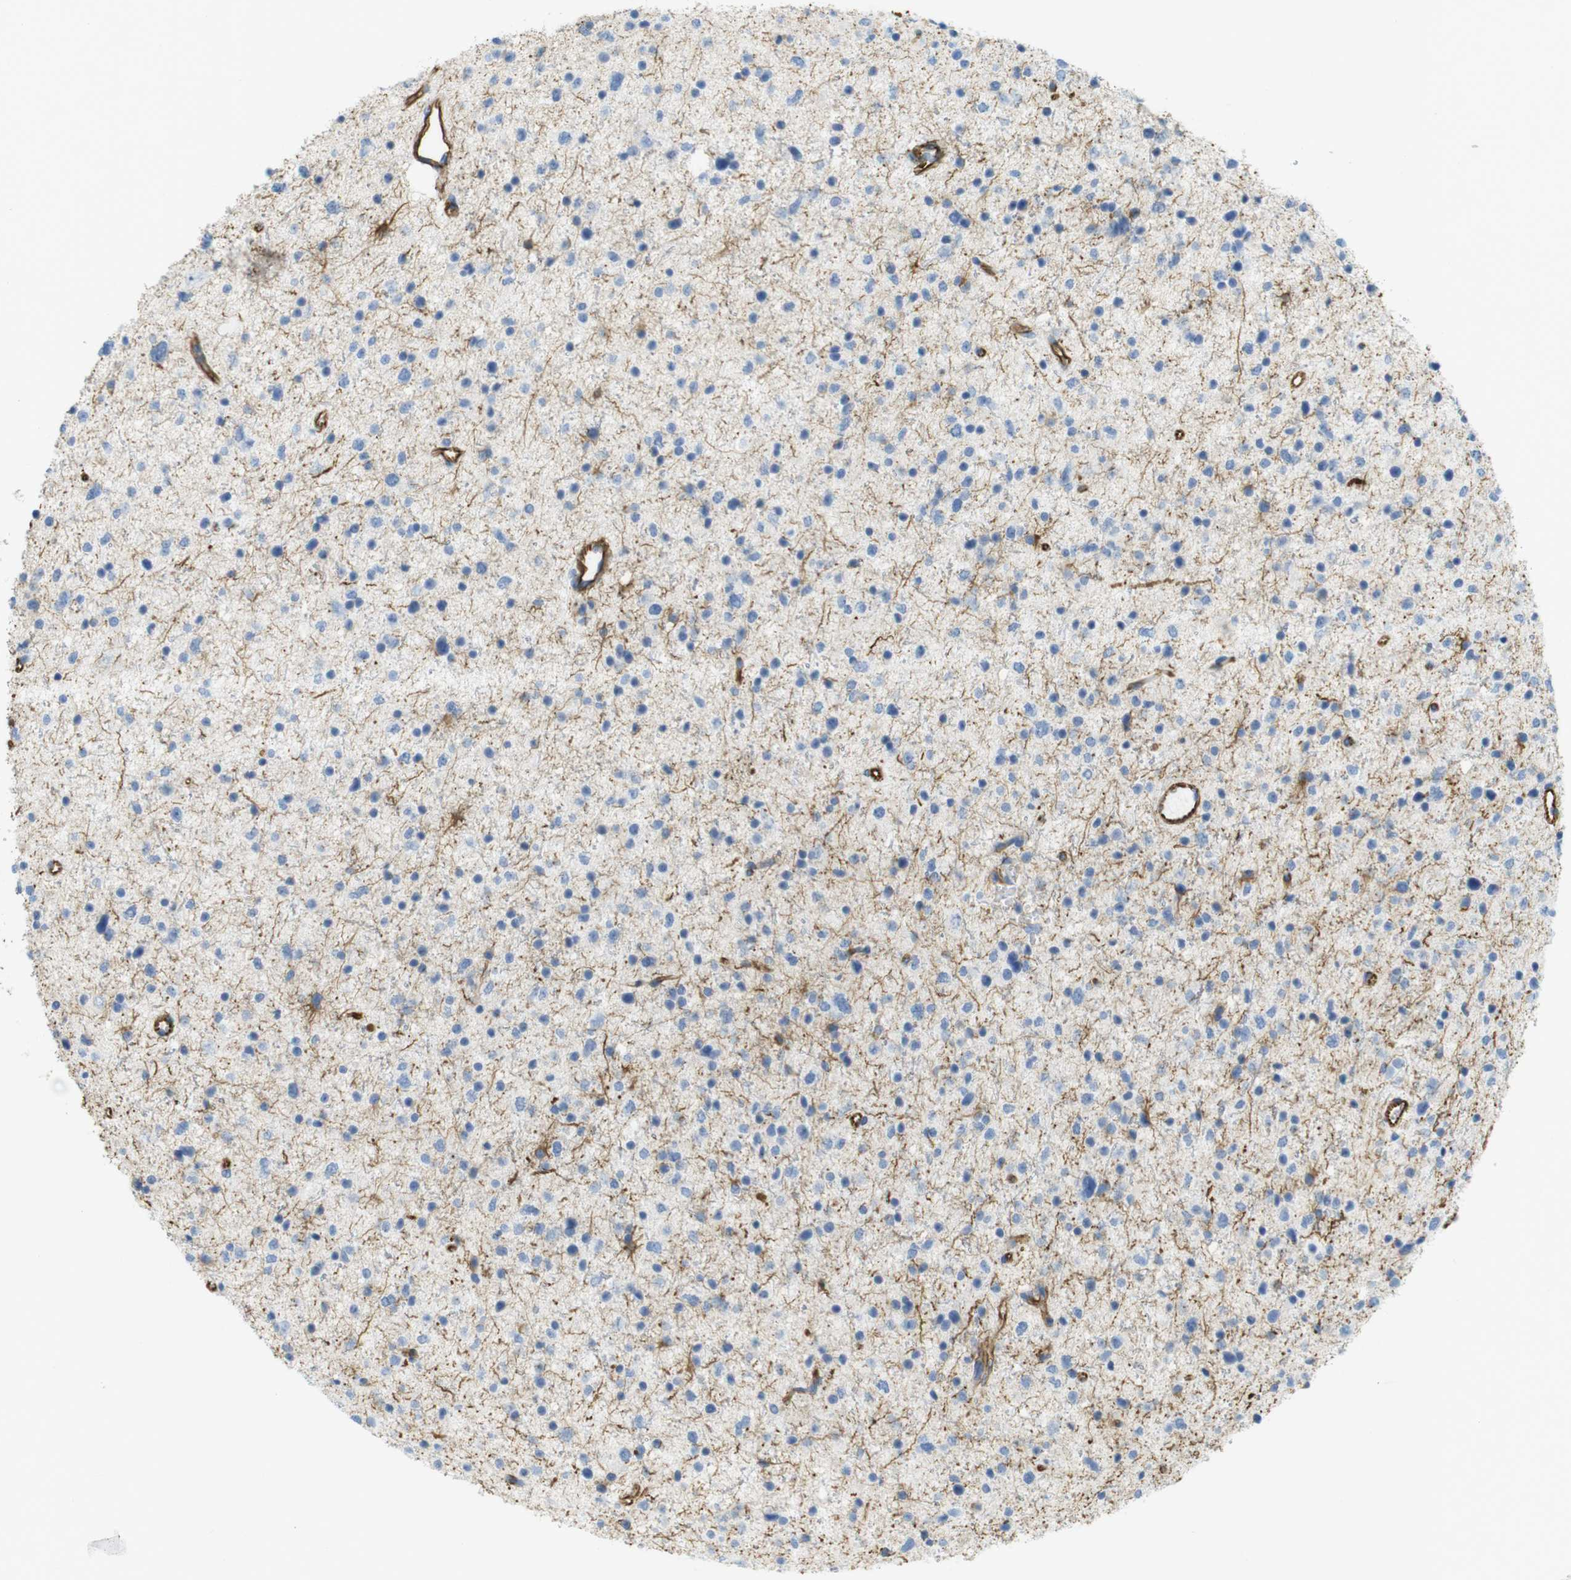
{"staining": {"intensity": "negative", "quantity": "none", "location": "none"}, "tissue": "glioma", "cell_type": "Tumor cells", "image_type": "cancer", "snomed": [{"axis": "morphology", "description": "Glioma, malignant, Low grade"}, {"axis": "topography", "description": "Brain"}], "caption": "The immunohistochemistry (IHC) image has no significant expression in tumor cells of glioma tissue. The staining was performed using DAB (3,3'-diaminobenzidine) to visualize the protein expression in brown, while the nuclei were stained in blue with hematoxylin (Magnification: 20x).", "gene": "MS4A10", "patient": {"sex": "female", "age": 37}}